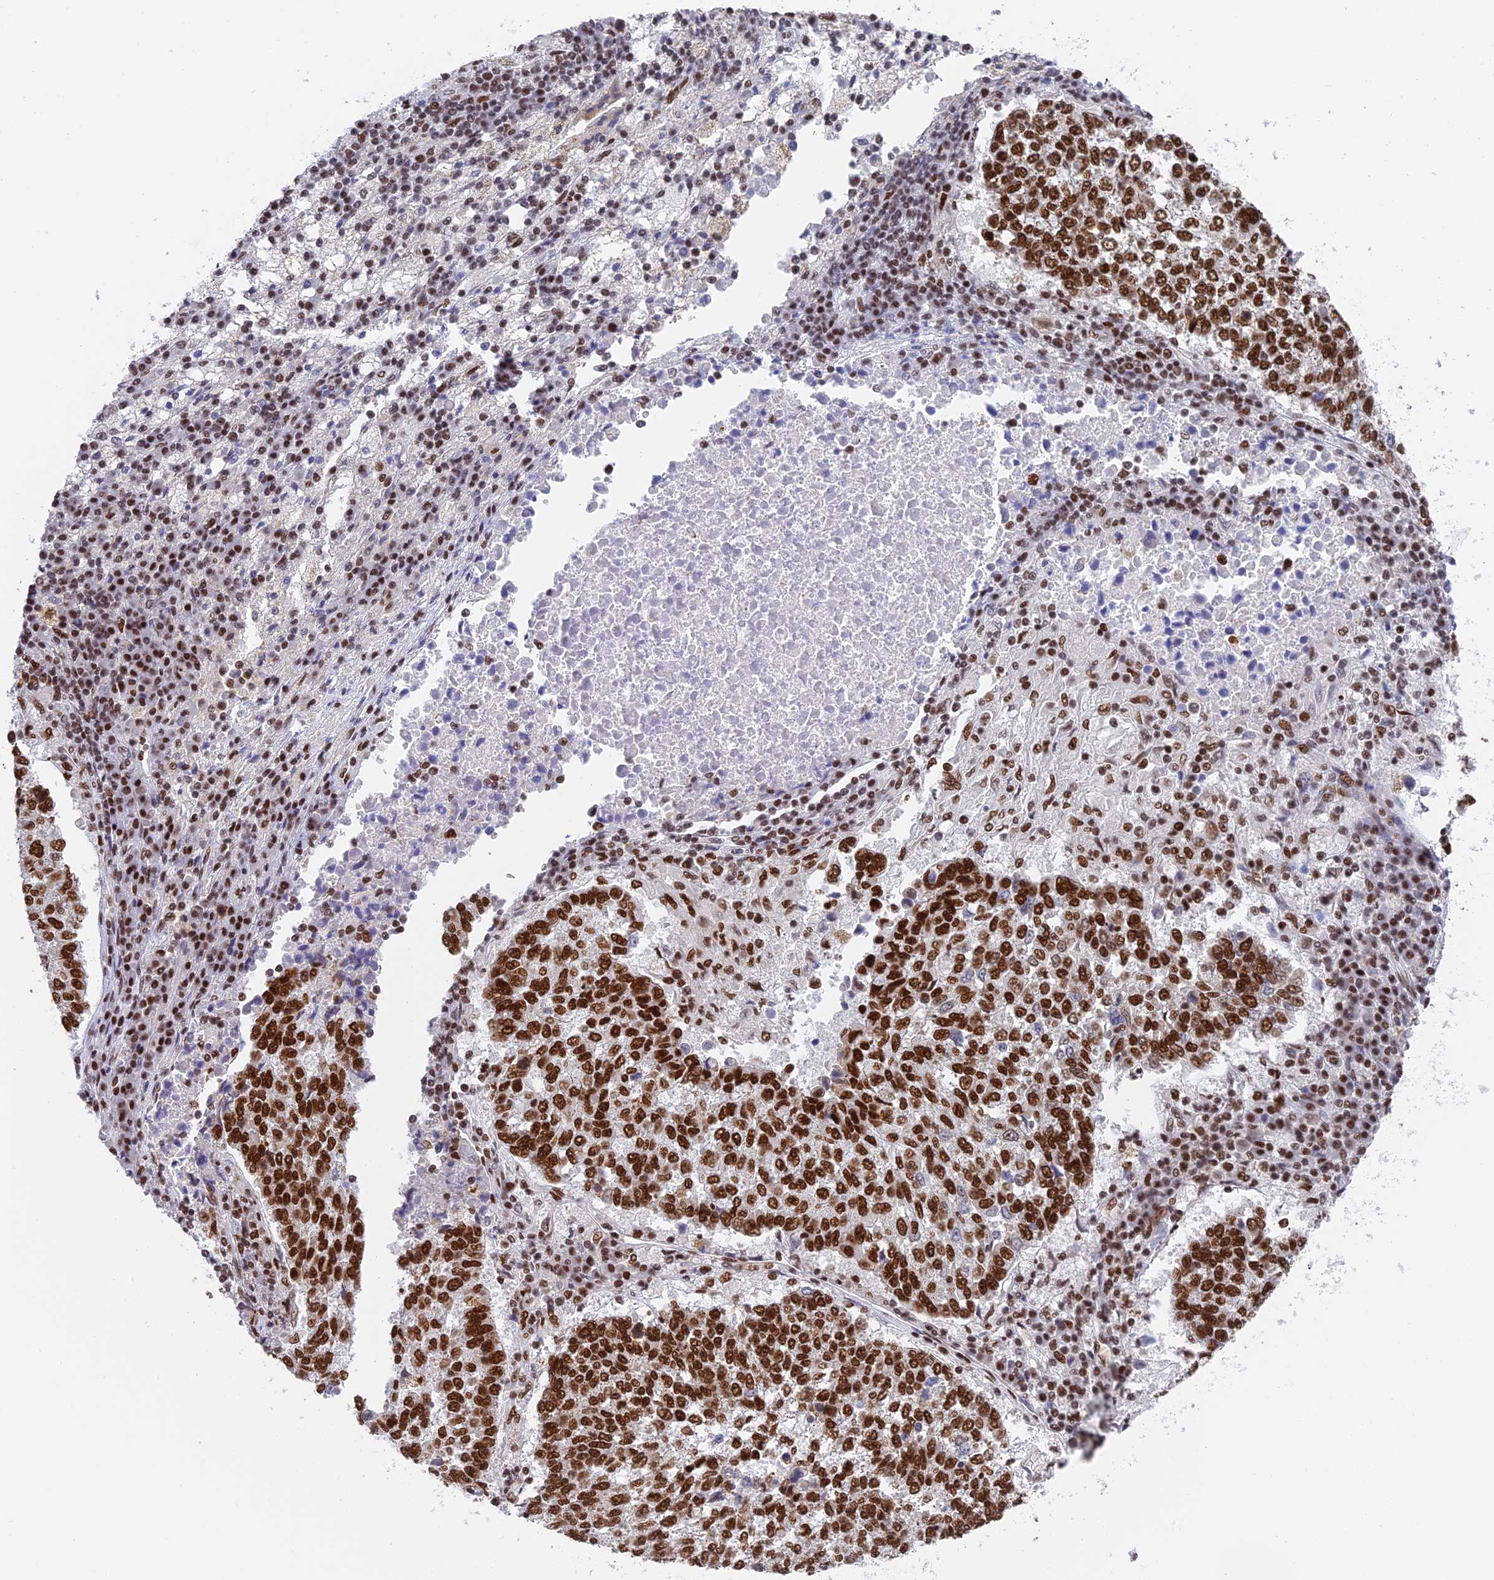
{"staining": {"intensity": "strong", "quantity": ">75%", "location": "nuclear"}, "tissue": "lung cancer", "cell_type": "Tumor cells", "image_type": "cancer", "snomed": [{"axis": "morphology", "description": "Squamous cell carcinoma, NOS"}, {"axis": "topography", "description": "Lung"}], "caption": "Immunohistochemistry (IHC) of human squamous cell carcinoma (lung) demonstrates high levels of strong nuclear expression in approximately >75% of tumor cells.", "gene": "EEF1AKMT3", "patient": {"sex": "male", "age": 73}}